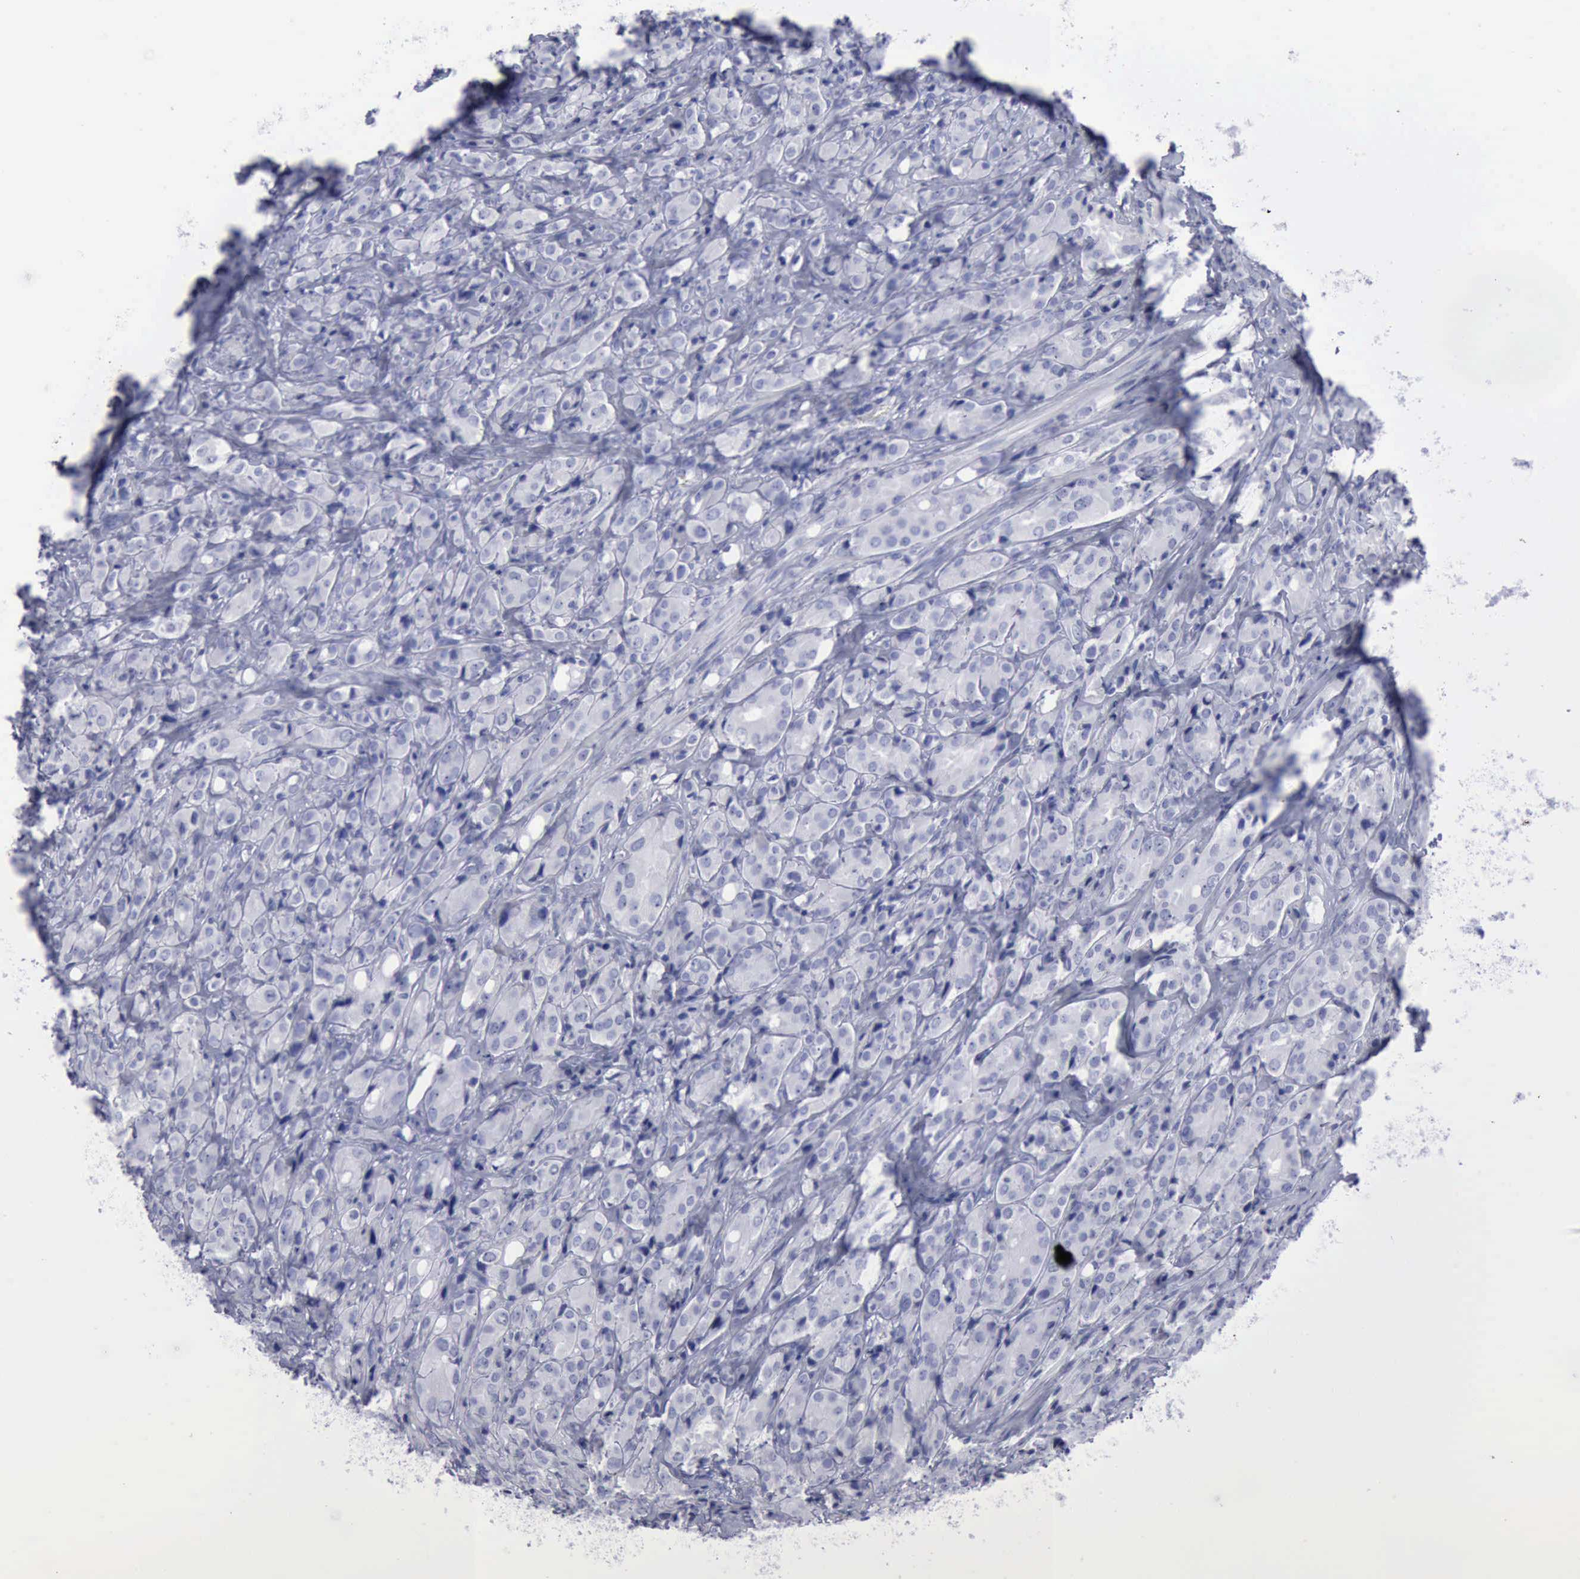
{"staining": {"intensity": "negative", "quantity": "none", "location": "none"}, "tissue": "prostate cancer", "cell_type": "Tumor cells", "image_type": "cancer", "snomed": [{"axis": "morphology", "description": "Adenocarcinoma, High grade"}, {"axis": "topography", "description": "Prostate"}], "caption": "DAB (3,3'-diaminobenzidine) immunohistochemical staining of prostate cancer (high-grade adenocarcinoma) shows no significant expression in tumor cells.", "gene": "KRT13", "patient": {"sex": "male", "age": 68}}